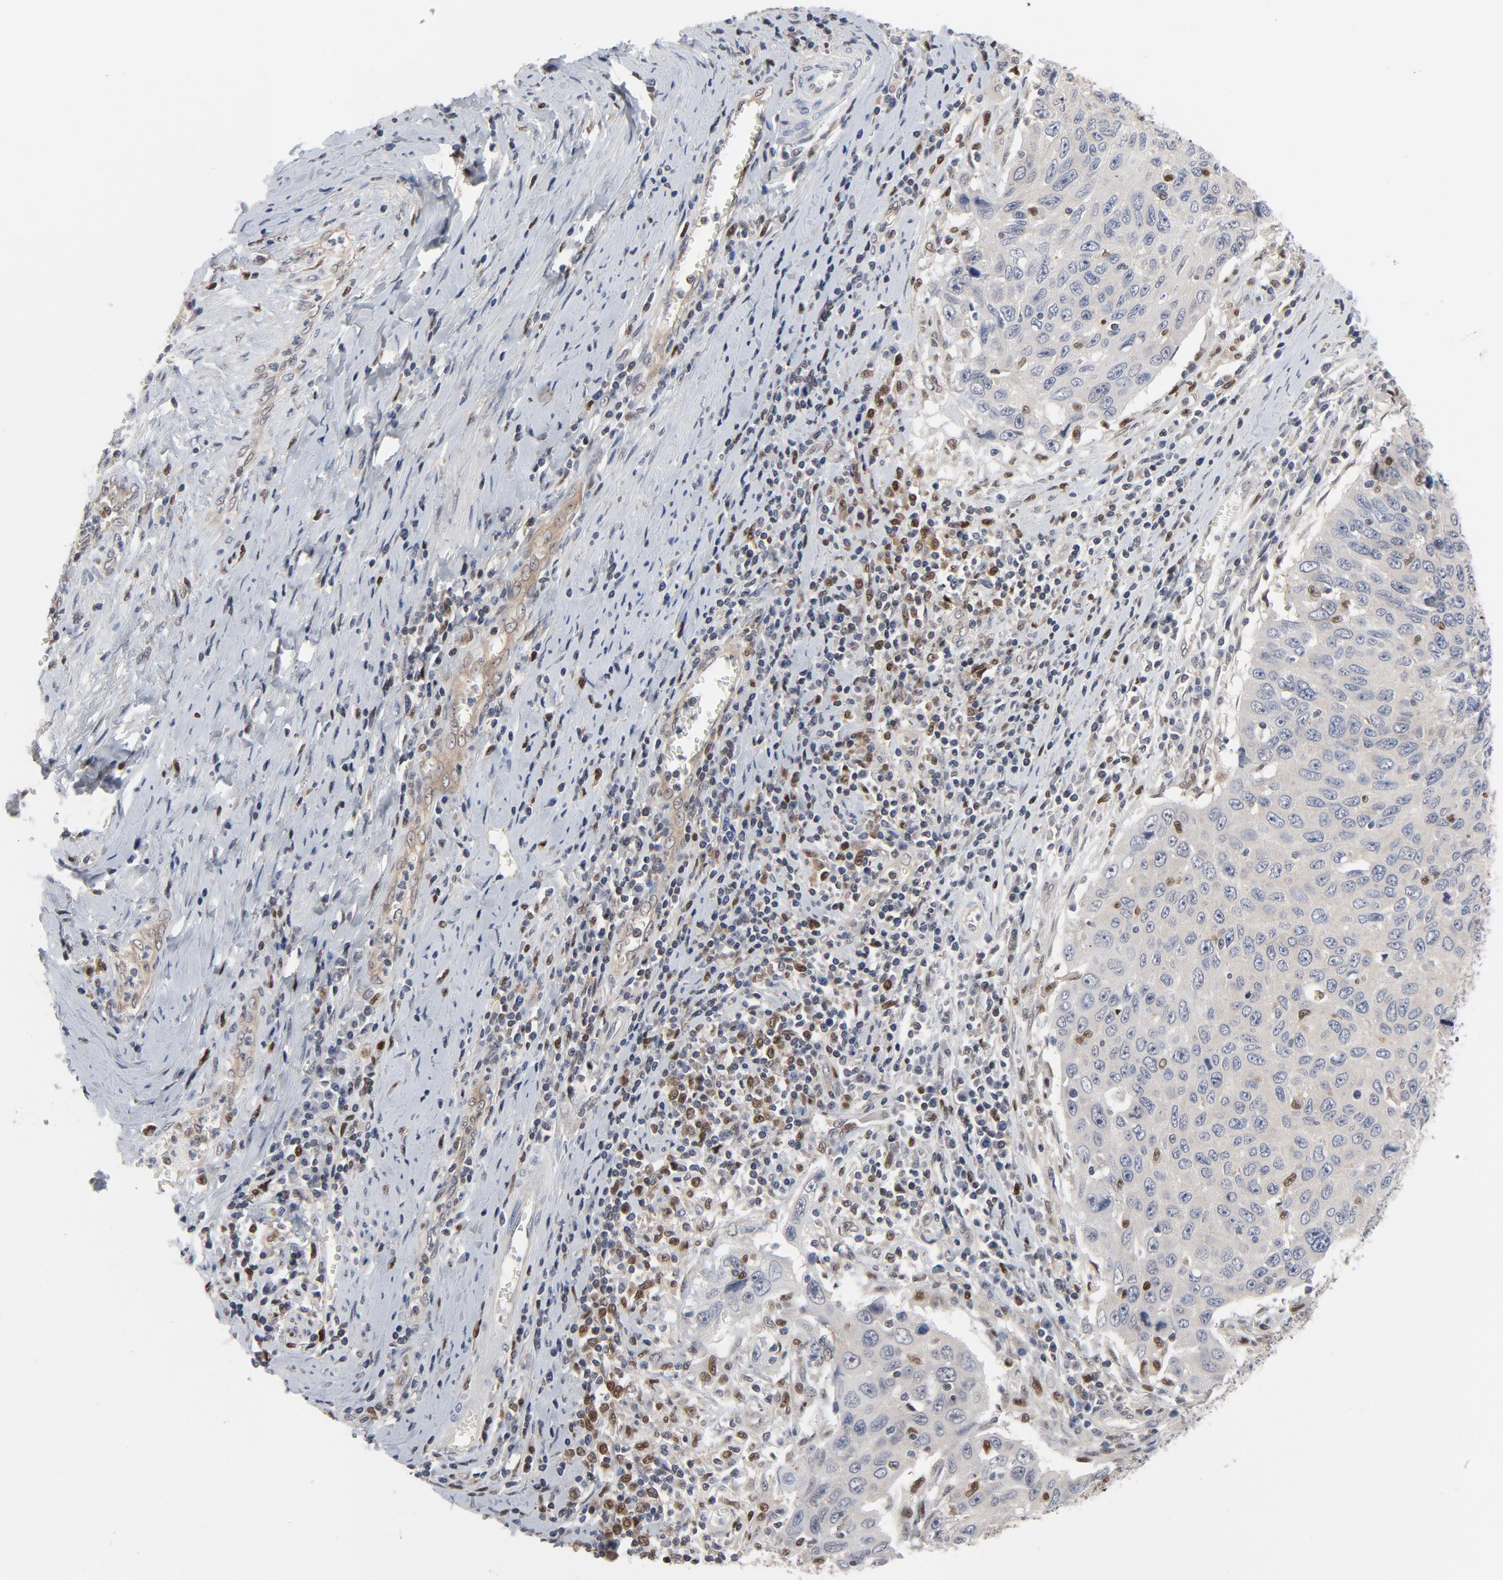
{"staining": {"intensity": "negative", "quantity": "none", "location": "none"}, "tissue": "cervical cancer", "cell_type": "Tumor cells", "image_type": "cancer", "snomed": [{"axis": "morphology", "description": "Squamous cell carcinoma, NOS"}, {"axis": "topography", "description": "Cervix"}], "caption": "Tumor cells are negative for brown protein staining in squamous cell carcinoma (cervical).", "gene": "NFKB1", "patient": {"sex": "female", "age": 53}}